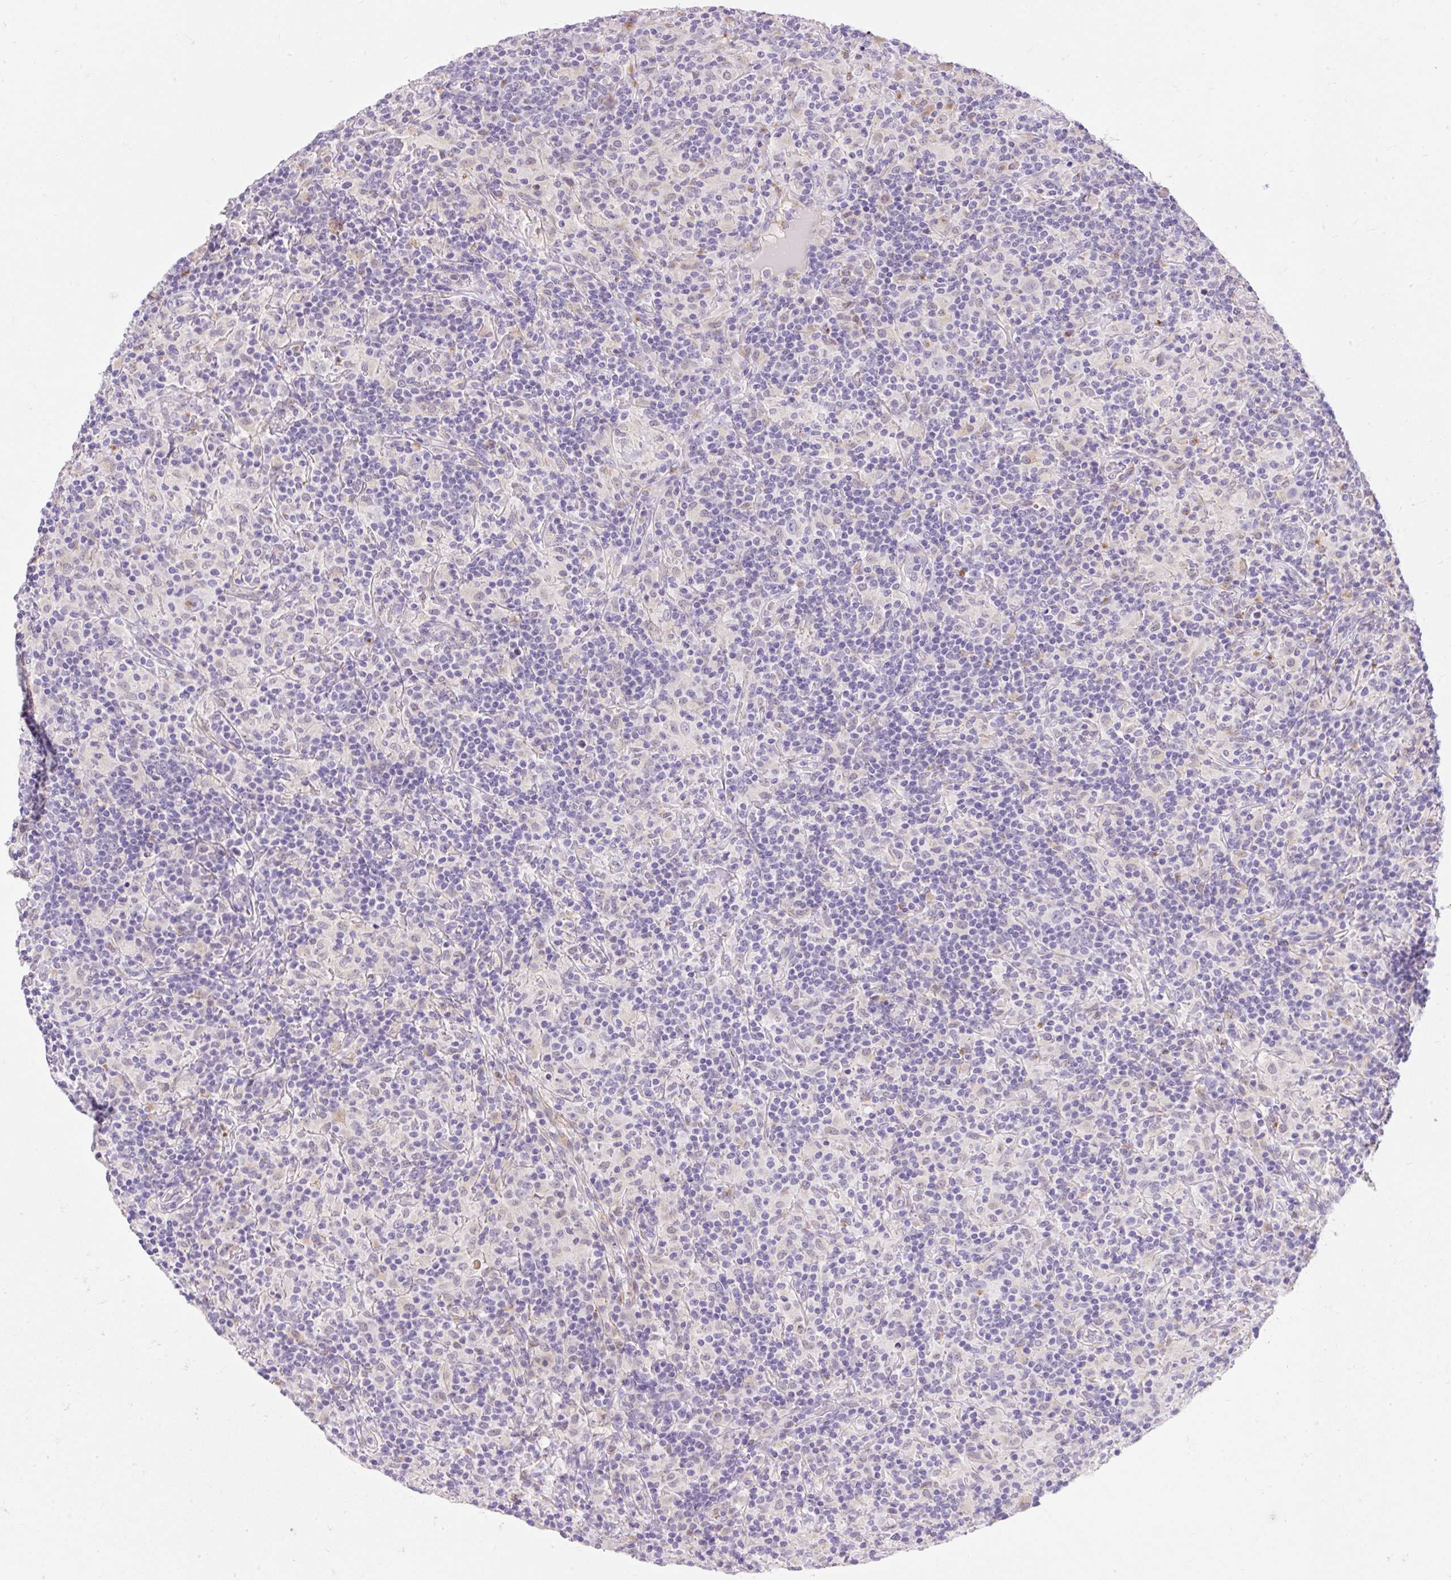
{"staining": {"intensity": "negative", "quantity": "none", "location": "none"}, "tissue": "lymphoma", "cell_type": "Tumor cells", "image_type": "cancer", "snomed": [{"axis": "morphology", "description": "Hodgkin's disease, NOS"}, {"axis": "topography", "description": "Lymph node"}], "caption": "This micrograph is of Hodgkin's disease stained with IHC to label a protein in brown with the nuclei are counter-stained blue. There is no expression in tumor cells.", "gene": "TMEM150C", "patient": {"sex": "male", "age": 70}}